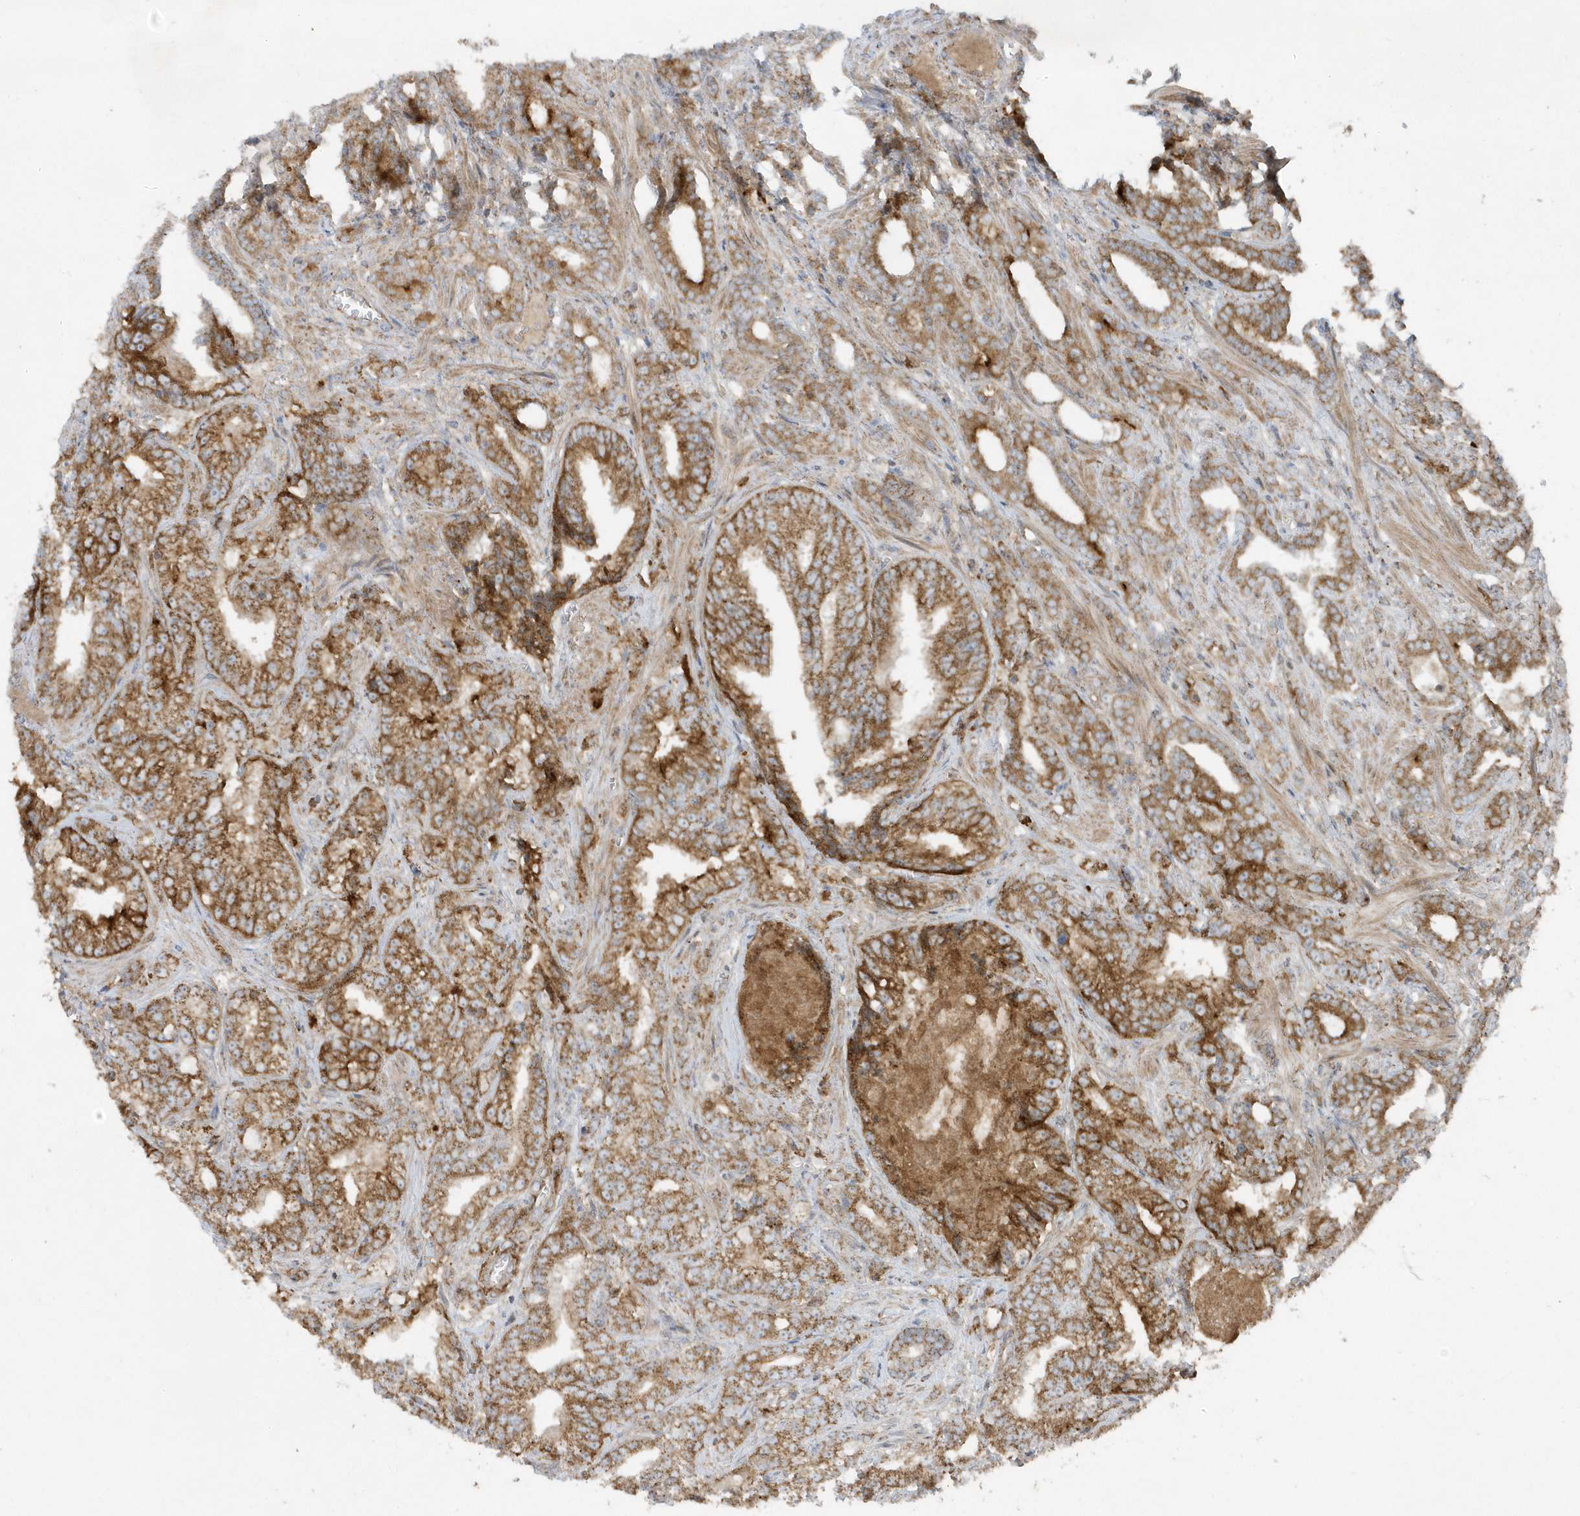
{"staining": {"intensity": "strong", "quantity": ">75%", "location": "cytoplasmic/membranous"}, "tissue": "prostate cancer", "cell_type": "Tumor cells", "image_type": "cancer", "snomed": [{"axis": "morphology", "description": "Adenocarcinoma, High grade"}, {"axis": "topography", "description": "Prostate and seminal vesicle, NOS"}], "caption": "This image displays adenocarcinoma (high-grade) (prostate) stained with immunohistochemistry to label a protein in brown. The cytoplasmic/membranous of tumor cells show strong positivity for the protein. Nuclei are counter-stained blue.", "gene": "SLC38A2", "patient": {"sex": "male", "age": 67}}